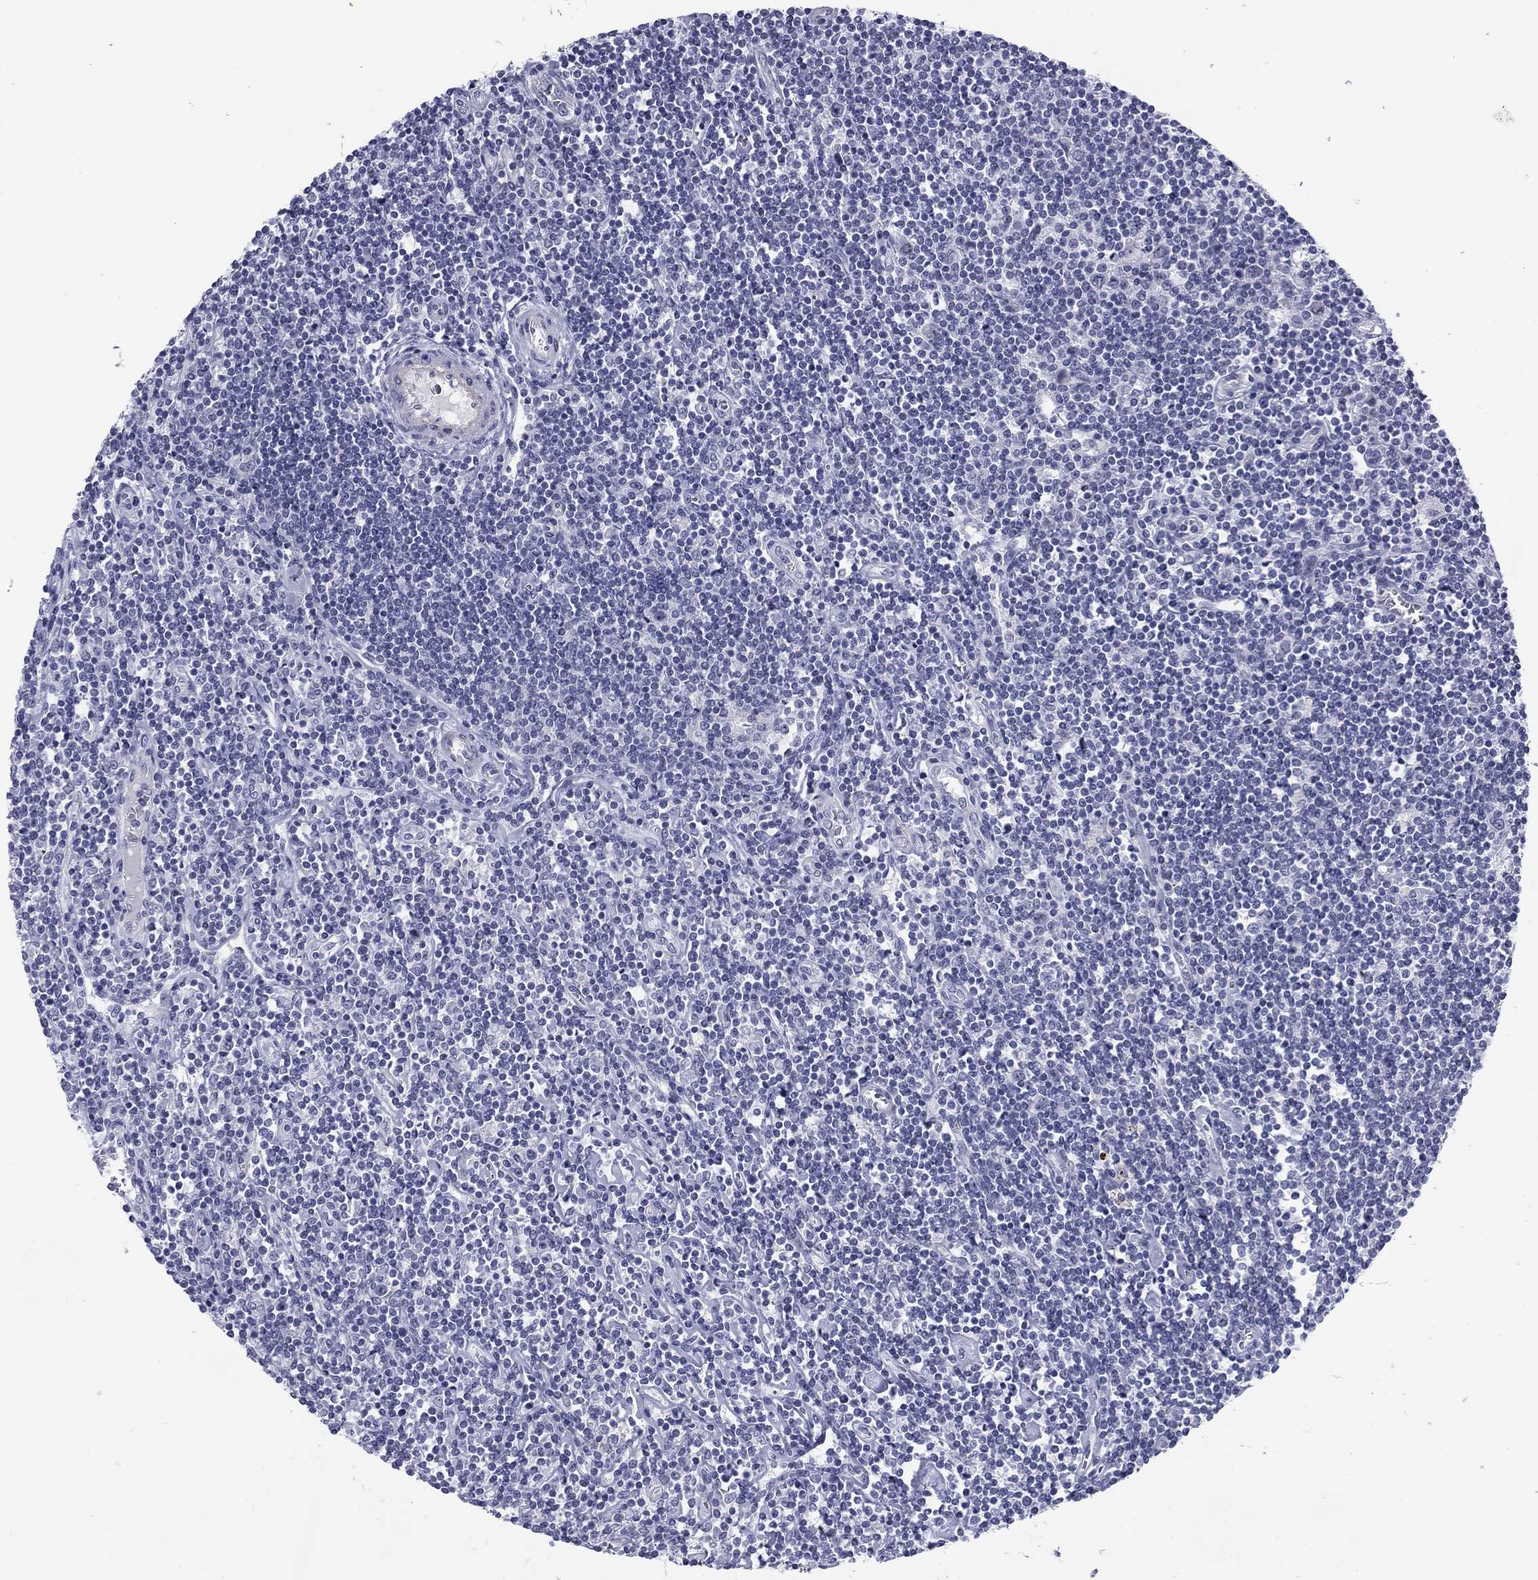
{"staining": {"intensity": "negative", "quantity": "none", "location": "none"}, "tissue": "lymphoma", "cell_type": "Tumor cells", "image_type": "cancer", "snomed": [{"axis": "morphology", "description": "Hodgkin's disease, NOS"}, {"axis": "topography", "description": "Lymph node"}], "caption": "High magnification brightfield microscopy of lymphoma stained with DAB (brown) and counterstained with hematoxylin (blue): tumor cells show no significant expression.", "gene": "PRPH", "patient": {"sex": "male", "age": 40}}